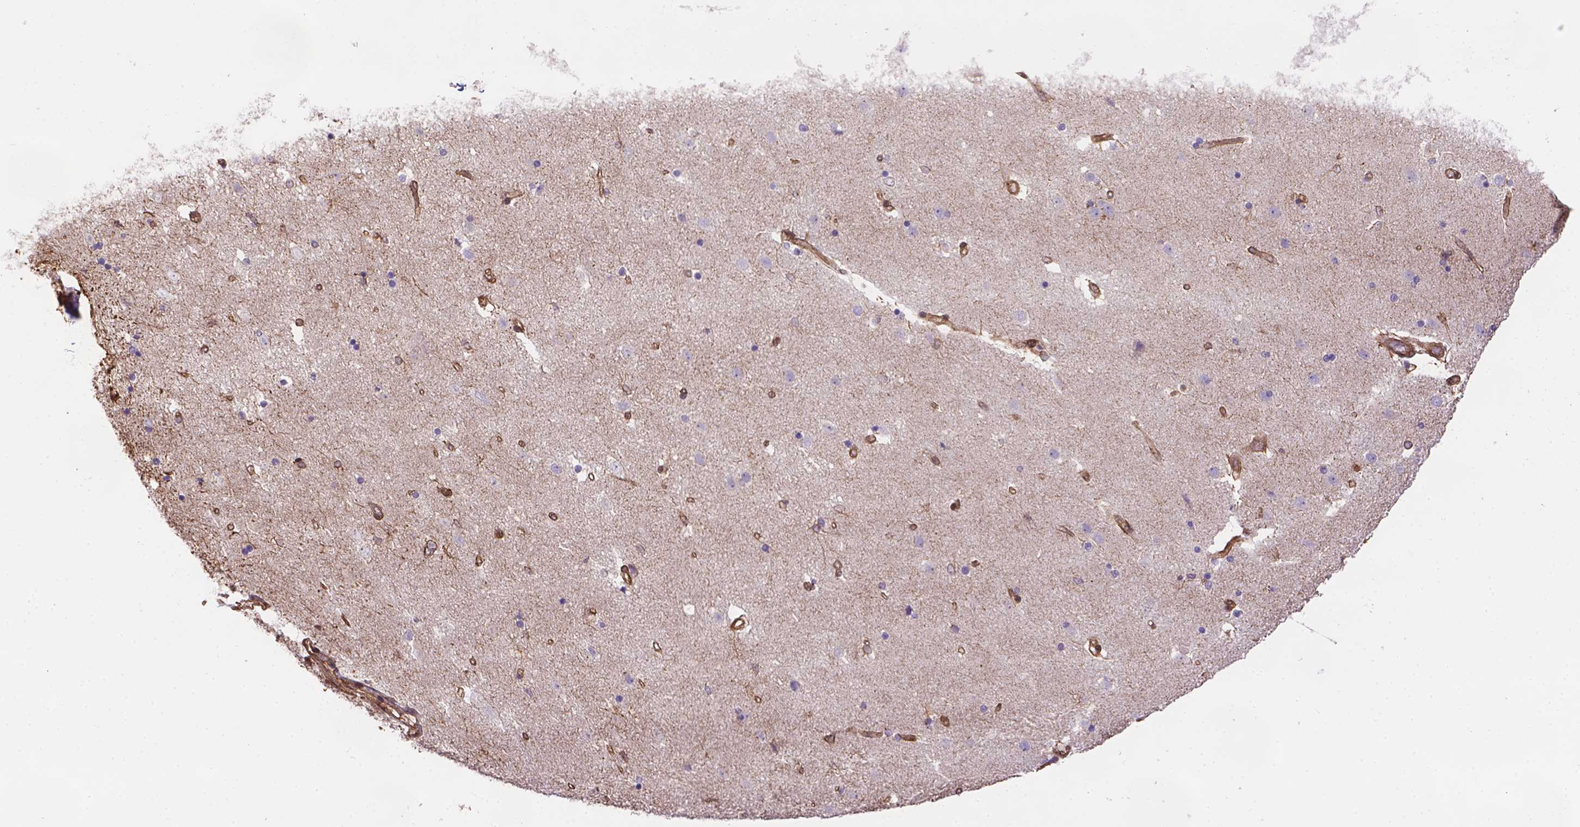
{"staining": {"intensity": "moderate", "quantity": "<25%", "location": "cytoplasmic/membranous"}, "tissue": "caudate", "cell_type": "Glial cells", "image_type": "normal", "snomed": [{"axis": "morphology", "description": "Normal tissue, NOS"}, {"axis": "topography", "description": "Lateral ventricle wall"}], "caption": "Caudate stained with a brown dye displays moderate cytoplasmic/membranous positive staining in approximately <25% of glial cells.", "gene": "YAP1", "patient": {"sex": "female", "age": 71}}